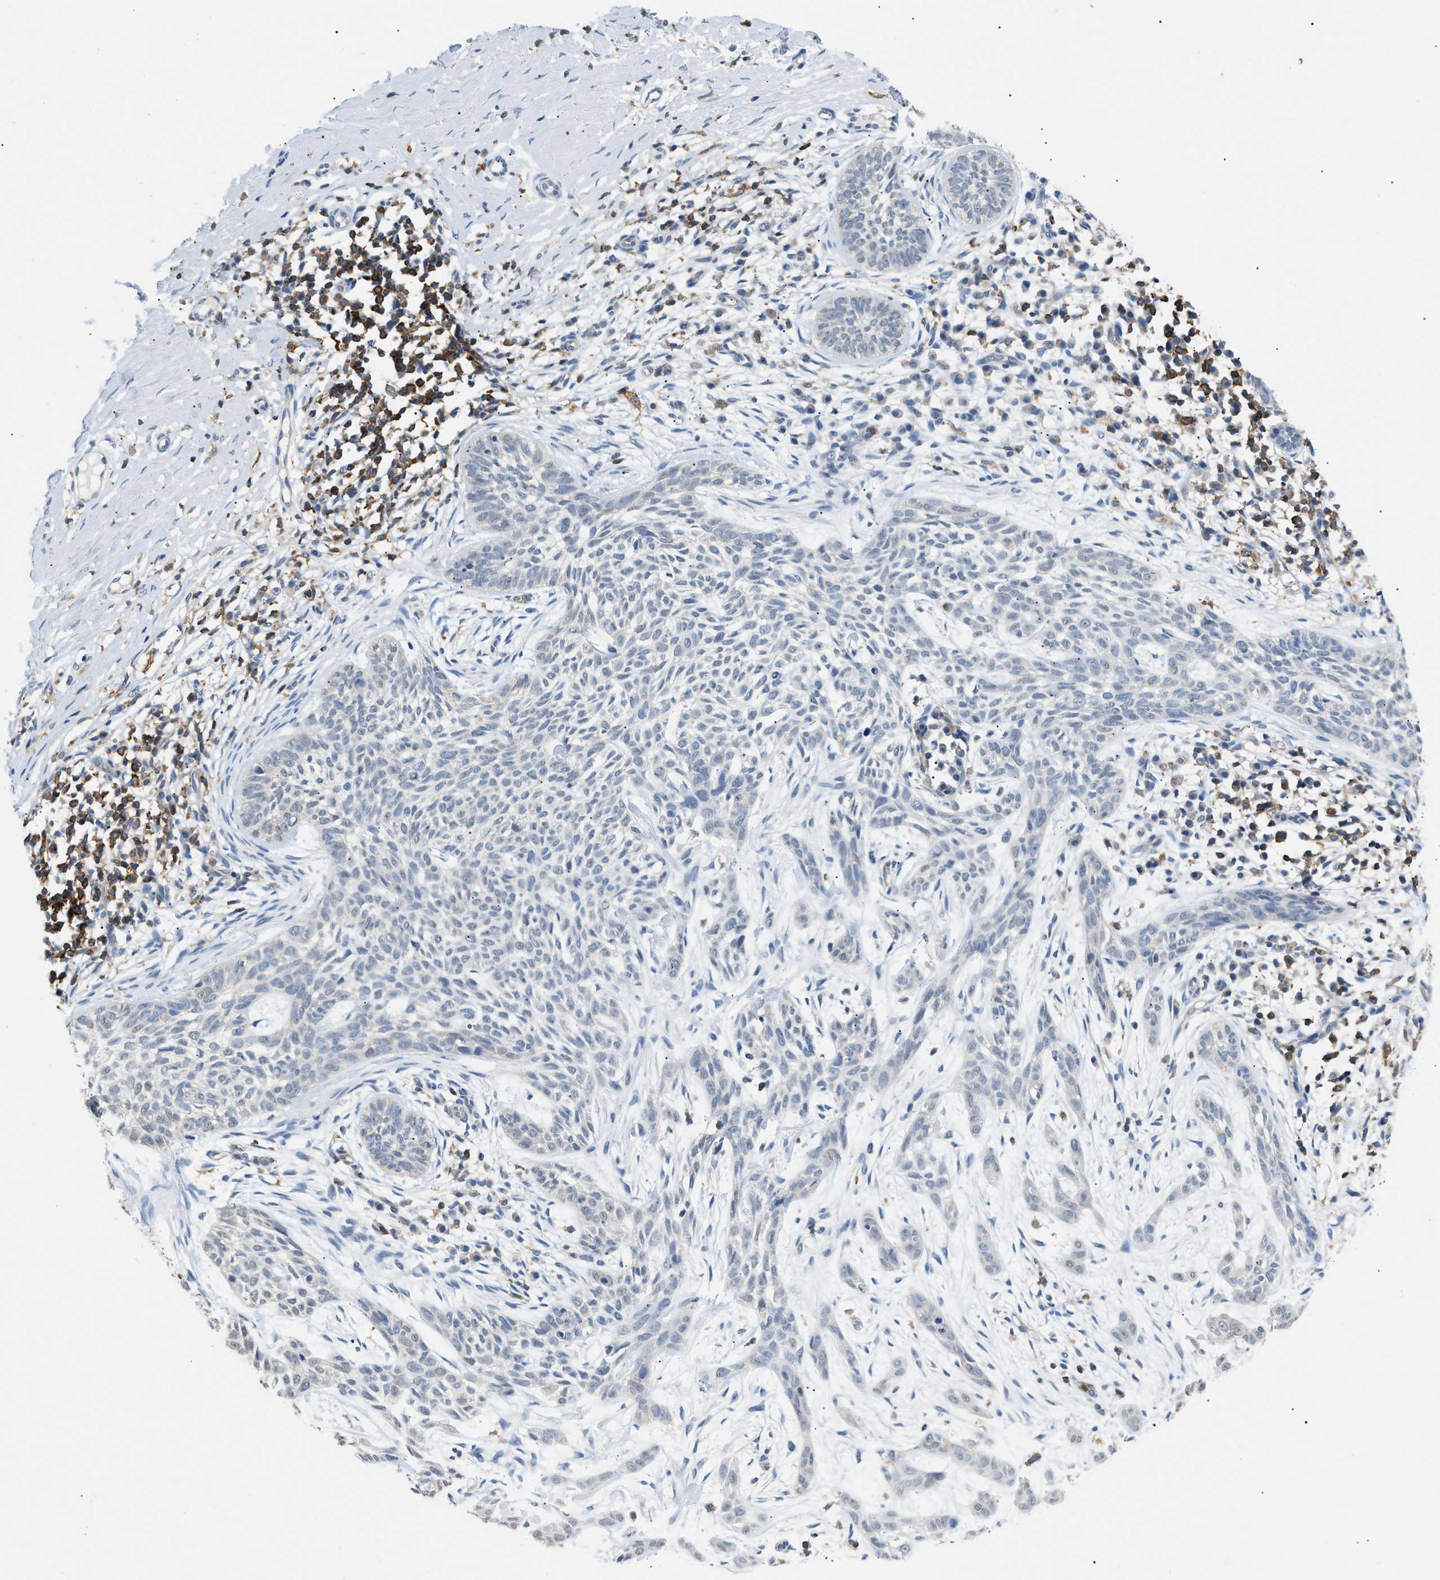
{"staining": {"intensity": "negative", "quantity": "none", "location": "none"}, "tissue": "skin cancer", "cell_type": "Tumor cells", "image_type": "cancer", "snomed": [{"axis": "morphology", "description": "Basal cell carcinoma"}, {"axis": "topography", "description": "Skin"}], "caption": "An IHC micrograph of basal cell carcinoma (skin) is shown. There is no staining in tumor cells of basal cell carcinoma (skin).", "gene": "INPP5D", "patient": {"sex": "female", "age": 59}}